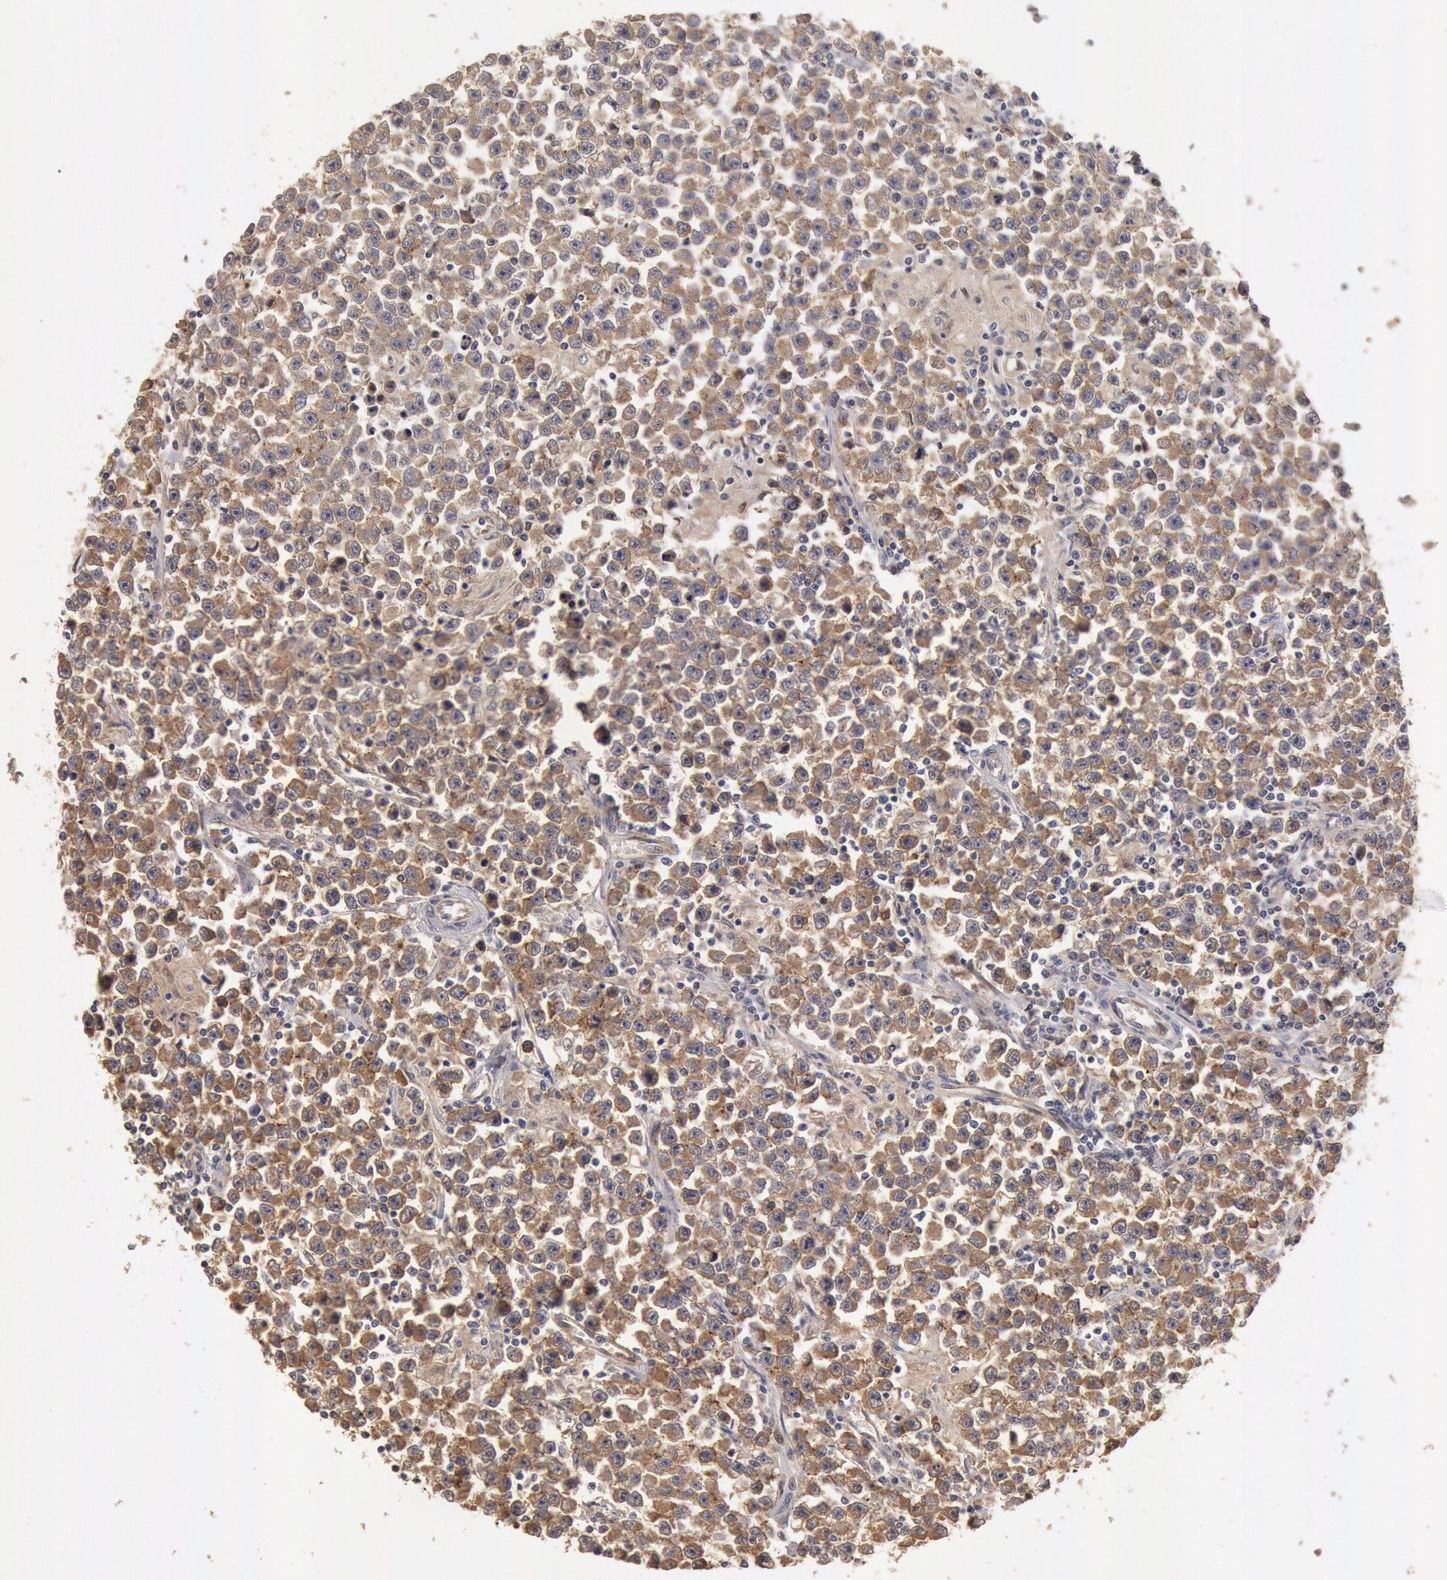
{"staining": {"intensity": "moderate", "quantity": ">75%", "location": "cytoplasmic/membranous"}, "tissue": "testis cancer", "cell_type": "Tumor cells", "image_type": "cancer", "snomed": [{"axis": "morphology", "description": "Seminoma, NOS"}, {"axis": "topography", "description": "Testis"}], "caption": "Immunohistochemistry micrograph of human testis cancer stained for a protein (brown), which reveals medium levels of moderate cytoplasmic/membranous staining in about >75% of tumor cells.", "gene": "DNAJA1", "patient": {"sex": "male", "age": 33}}